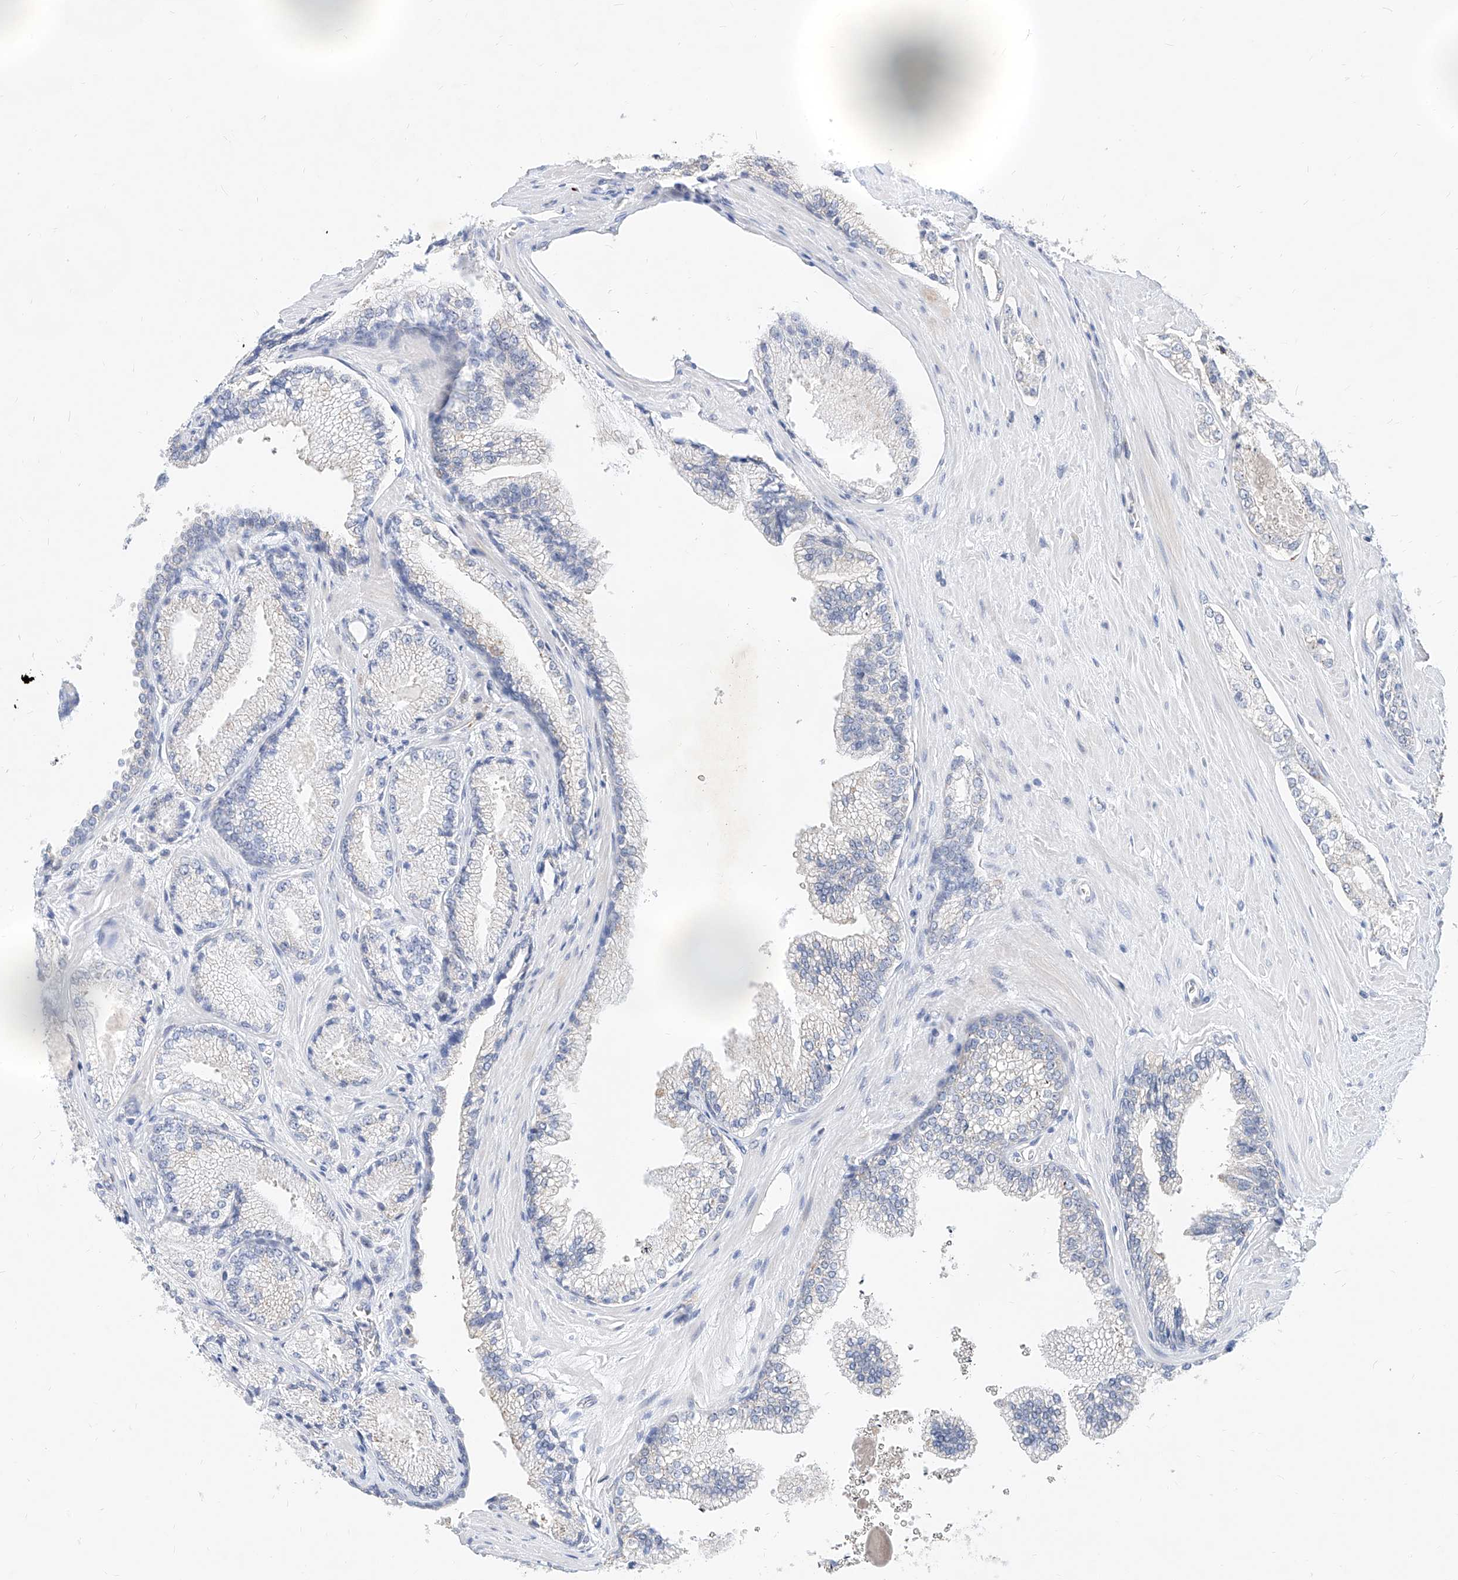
{"staining": {"intensity": "negative", "quantity": "none", "location": "none"}, "tissue": "prostate cancer", "cell_type": "Tumor cells", "image_type": "cancer", "snomed": [{"axis": "morphology", "description": "Adenocarcinoma, High grade"}, {"axis": "topography", "description": "Prostate"}], "caption": "Human high-grade adenocarcinoma (prostate) stained for a protein using immunohistochemistry shows no staining in tumor cells.", "gene": "MX2", "patient": {"sex": "male", "age": 73}}